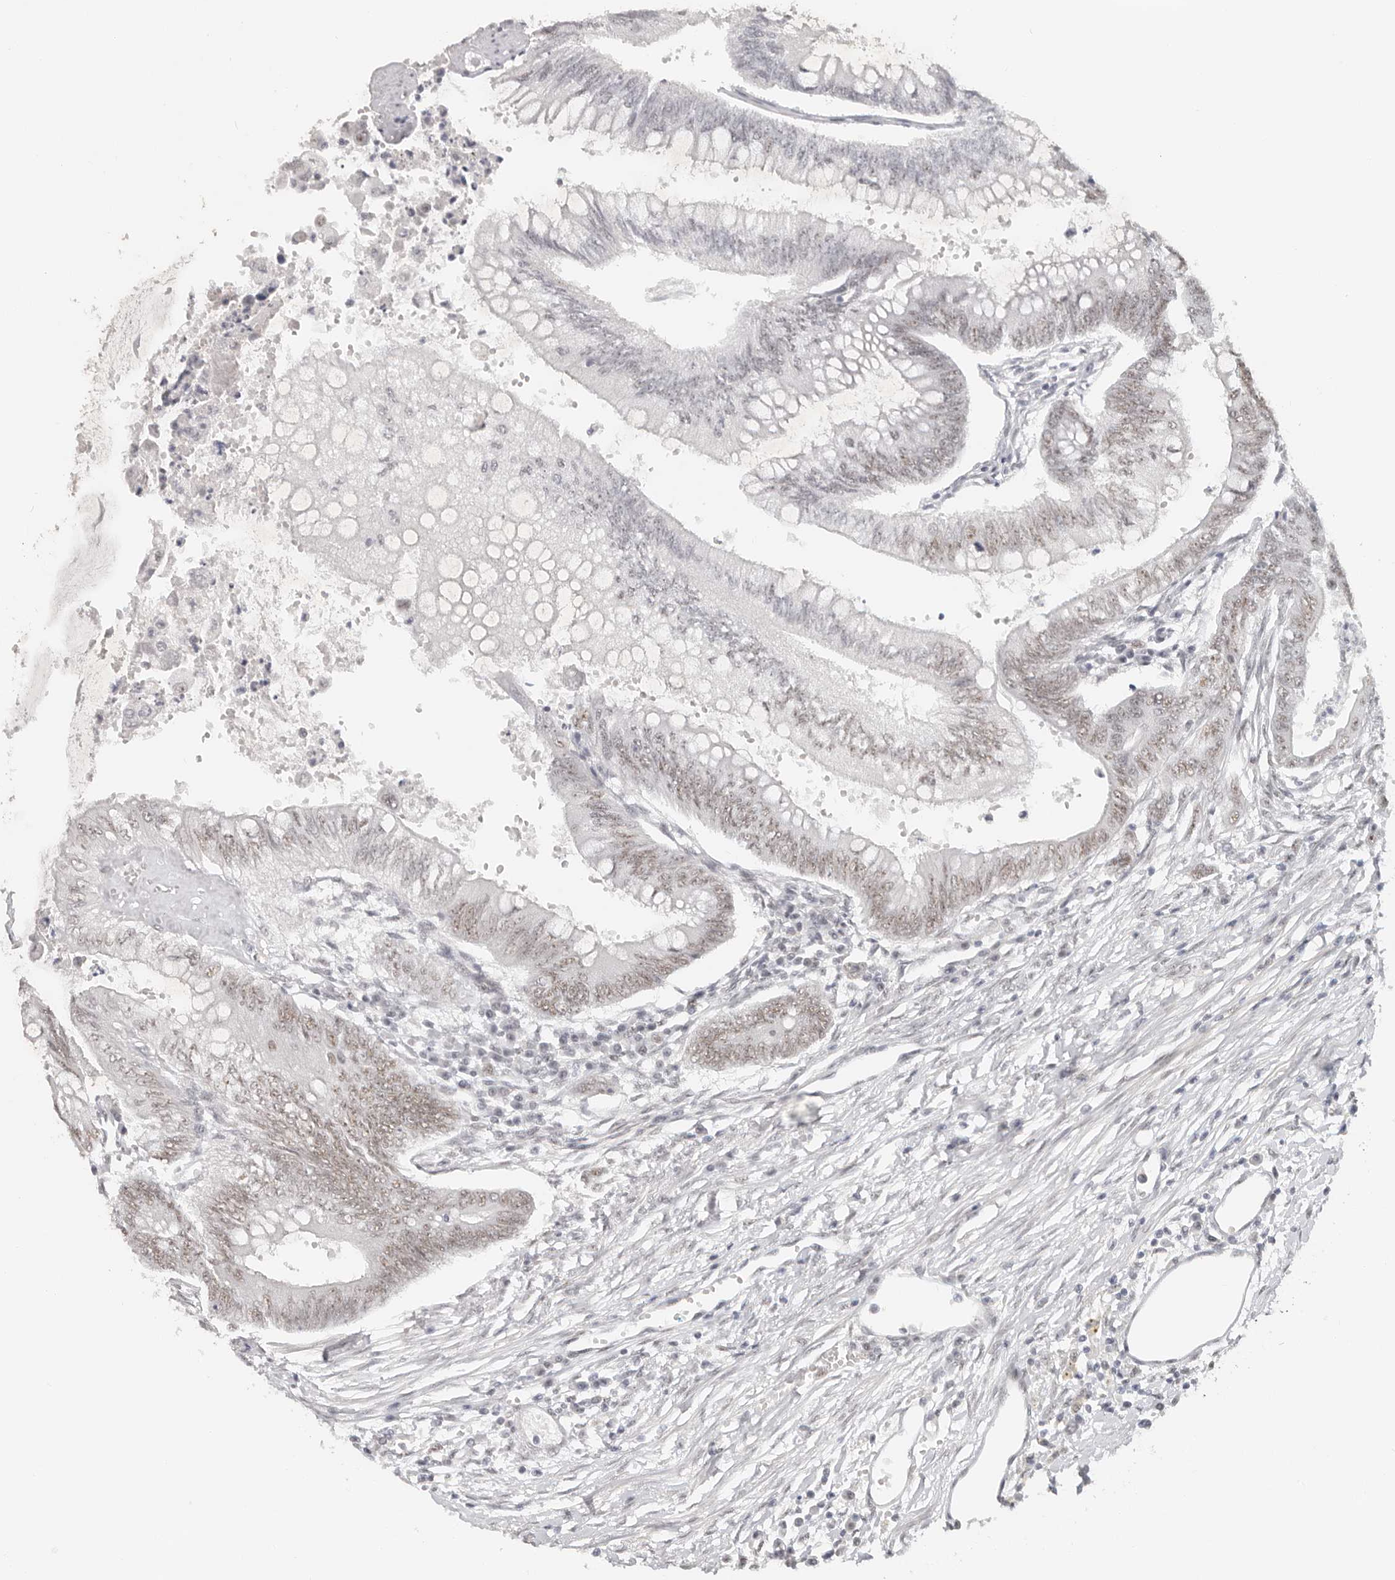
{"staining": {"intensity": "weak", "quantity": "25%-75%", "location": "nuclear"}, "tissue": "colorectal cancer", "cell_type": "Tumor cells", "image_type": "cancer", "snomed": [{"axis": "morphology", "description": "Adenoma, NOS"}, {"axis": "morphology", "description": "Adenocarcinoma, NOS"}, {"axis": "topography", "description": "Colon"}], "caption": "IHC (DAB) staining of human colorectal adenocarcinoma reveals weak nuclear protein staining in about 25%-75% of tumor cells.", "gene": "LARP7", "patient": {"sex": "male", "age": 79}}